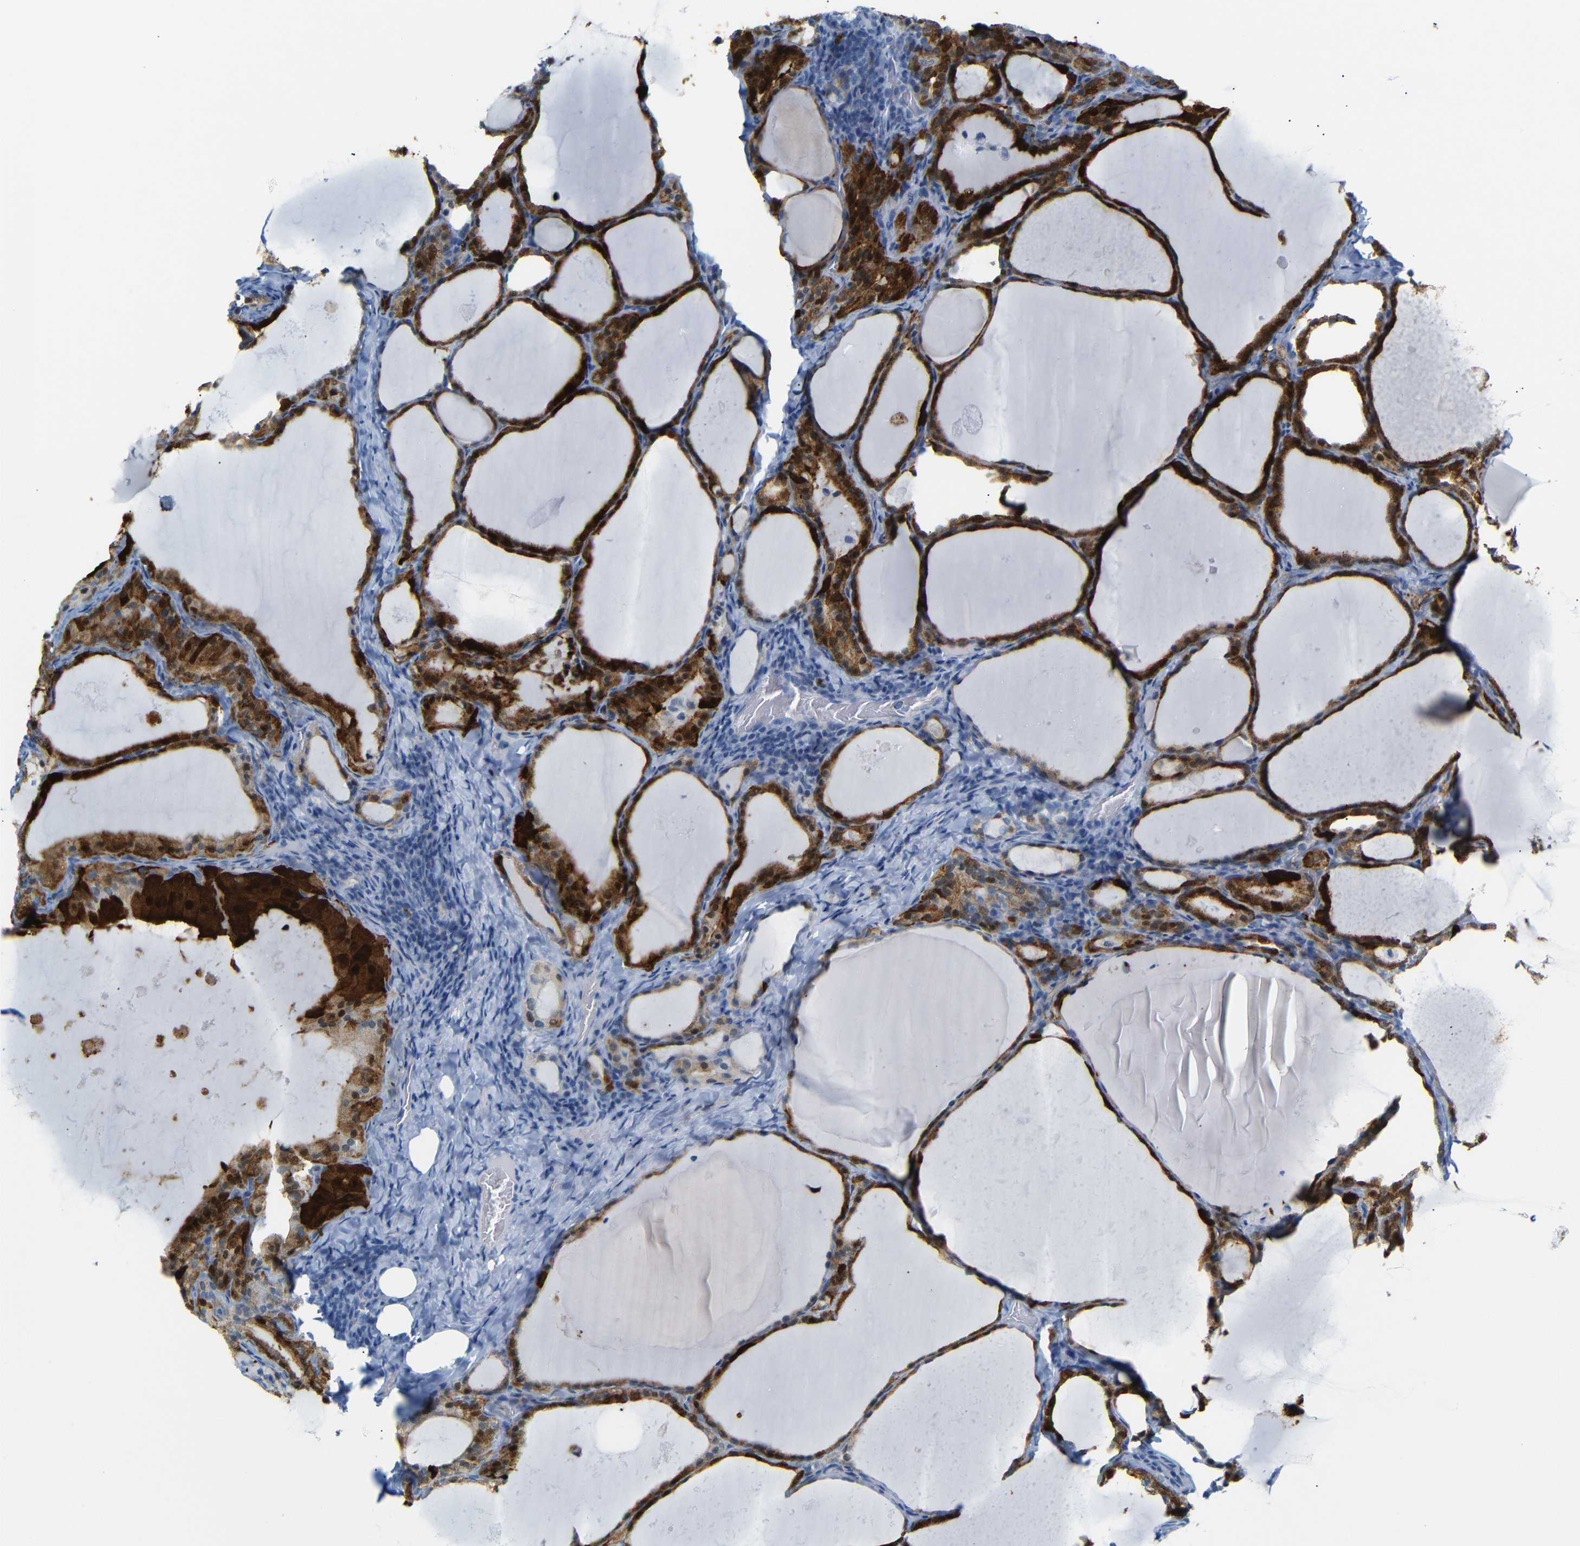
{"staining": {"intensity": "strong", "quantity": ">75%", "location": "cytoplasmic/membranous,nuclear"}, "tissue": "thyroid cancer", "cell_type": "Tumor cells", "image_type": "cancer", "snomed": [{"axis": "morphology", "description": "Papillary adenocarcinoma, NOS"}, {"axis": "topography", "description": "Thyroid gland"}], "caption": "A brown stain highlights strong cytoplasmic/membranous and nuclear positivity of a protein in human thyroid papillary adenocarcinoma tumor cells.", "gene": "MT1A", "patient": {"sex": "female", "age": 42}}